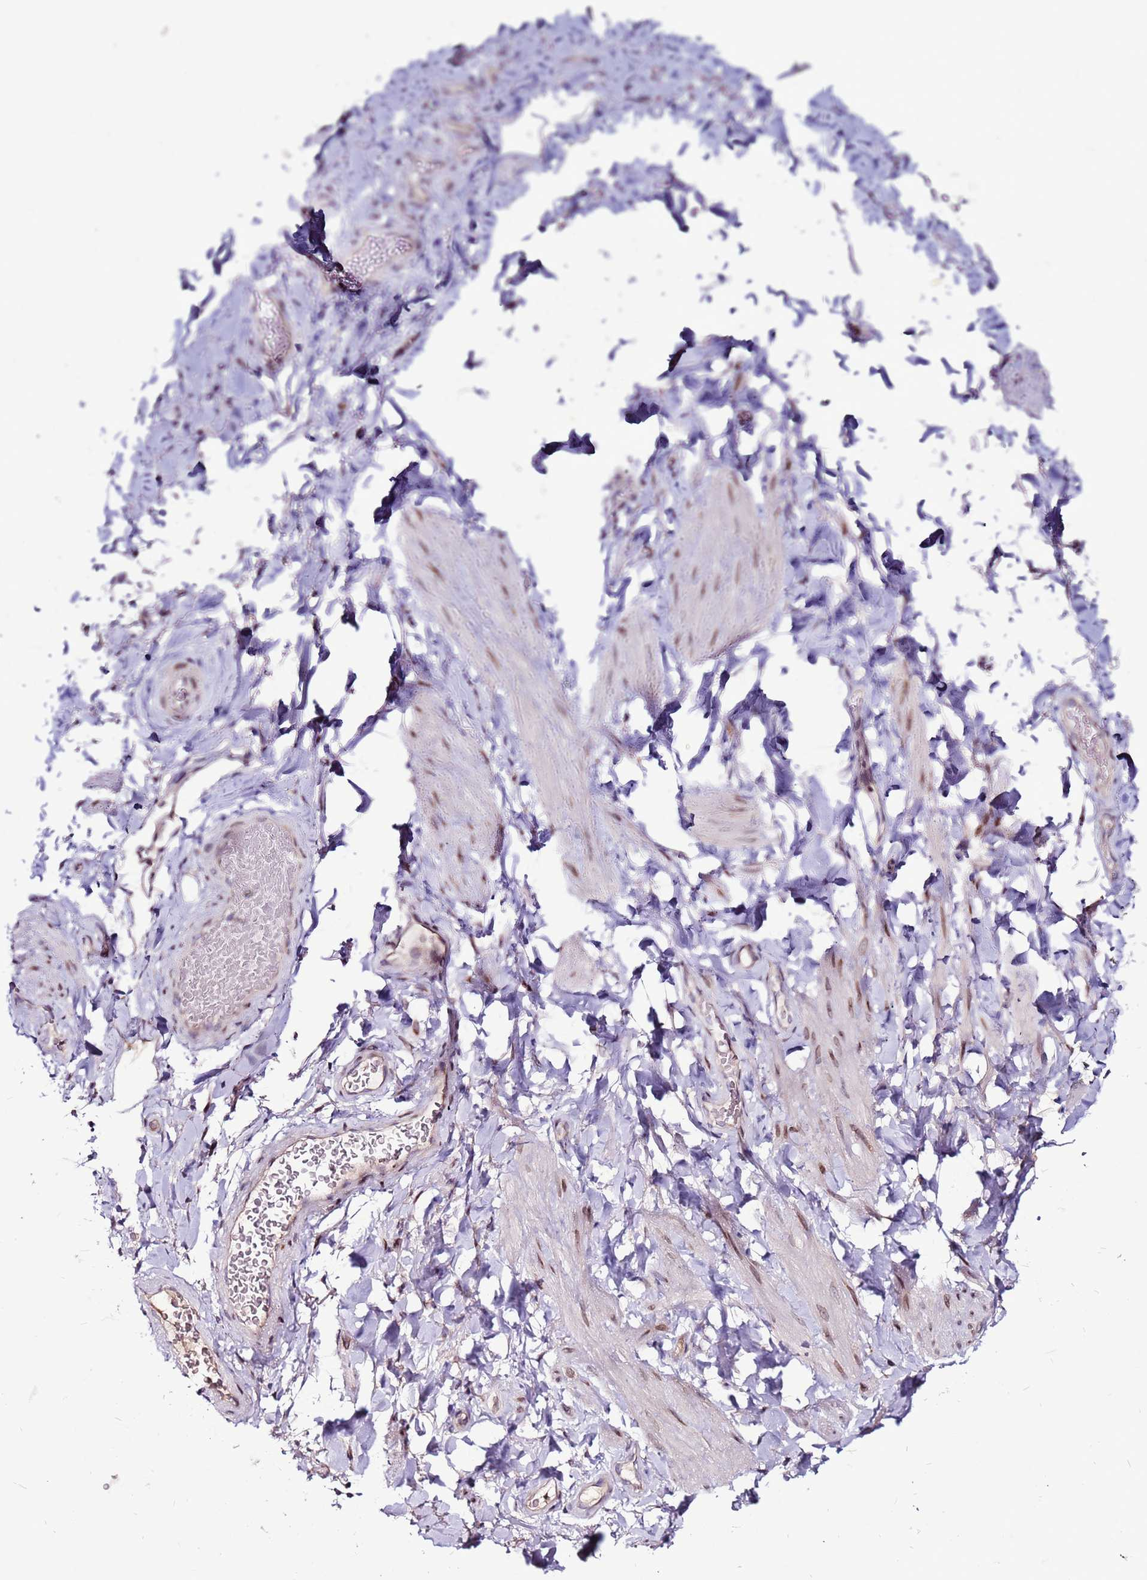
{"staining": {"intensity": "weak", "quantity": ">75%", "location": "cytoplasmic/membranous,nuclear"}, "tissue": "adipose tissue", "cell_type": "Adipocytes", "image_type": "normal", "snomed": [{"axis": "morphology", "description": "Normal tissue, NOS"}, {"axis": "topography", "description": "Soft tissue"}, {"axis": "topography", "description": "Vascular tissue"}], "caption": "Protein staining of unremarkable adipose tissue reveals weak cytoplasmic/membranous,nuclear expression in about >75% of adipocytes. (Stains: DAB (3,3'-diaminobenzidine) in brown, nuclei in blue, Microscopy: brightfield microscopy at high magnification).", "gene": "CCDC71", "patient": {"sex": "male", "age": 54}}